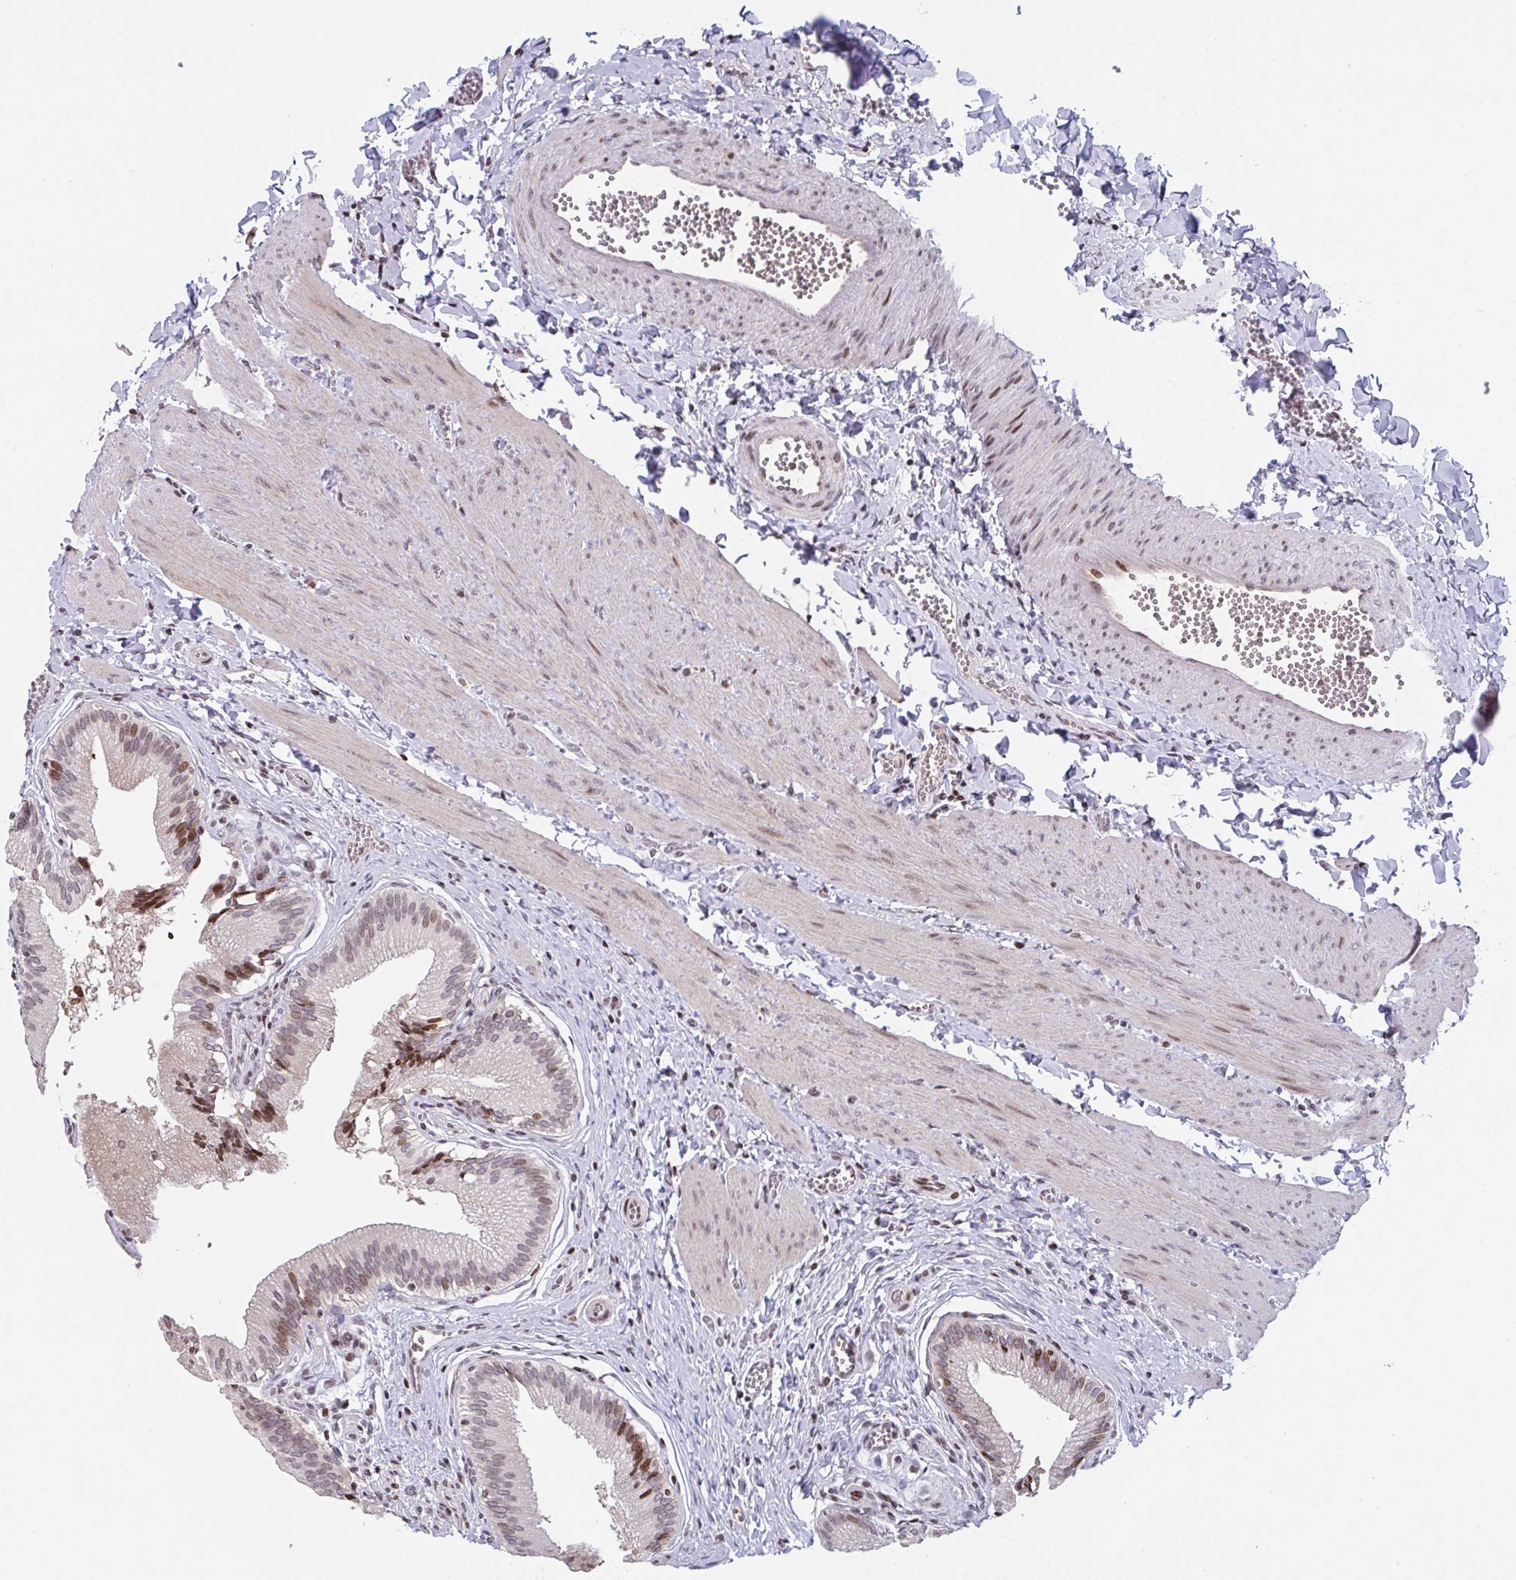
{"staining": {"intensity": "moderate", "quantity": "25%-75%", "location": "nuclear"}, "tissue": "gallbladder", "cell_type": "Glandular cells", "image_type": "normal", "snomed": [{"axis": "morphology", "description": "Normal tissue, NOS"}, {"axis": "topography", "description": "Gallbladder"}], "caption": "Gallbladder was stained to show a protein in brown. There is medium levels of moderate nuclear staining in approximately 25%-75% of glandular cells.", "gene": "PCDHB8", "patient": {"sex": "male", "age": 17}}